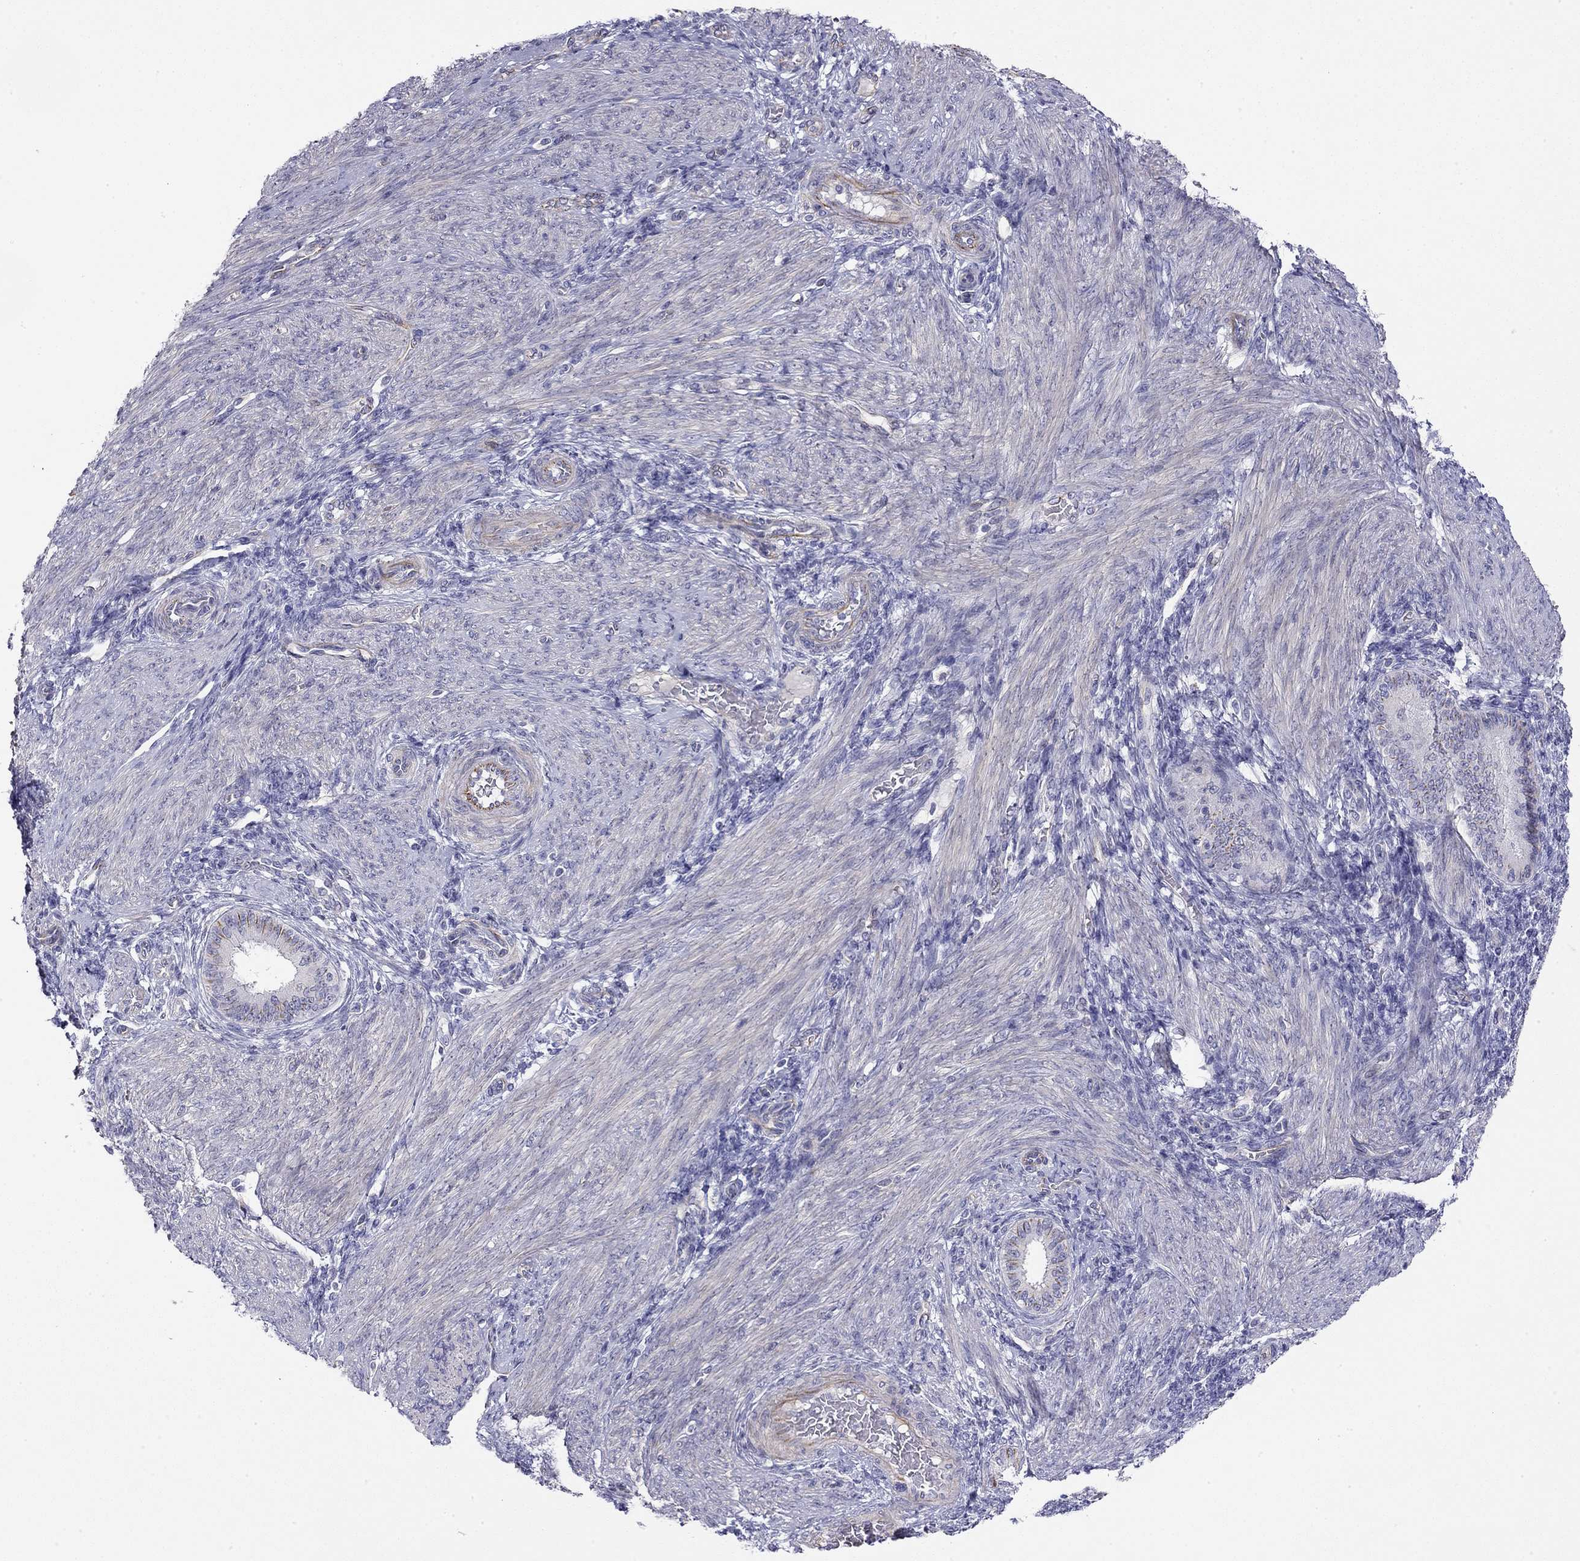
{"staining": {"intensity": "negative", "quantity": "none", "location": "none"}, "tissue": "endometrium", "cell_type": "Cells in endometrial stroma", "image_type": "normal", "snomed": [{"axis": "morphology", "description": "Normal tissue, NOS"}, {"axis": "topography", "description": "Endometrium"}], "caption": "The histopathology image exhibits no staining of cells in endometrial stroma in benign endometrium.", "gene": "RTL1", "patient": {"sex": "female", "age": 39}}